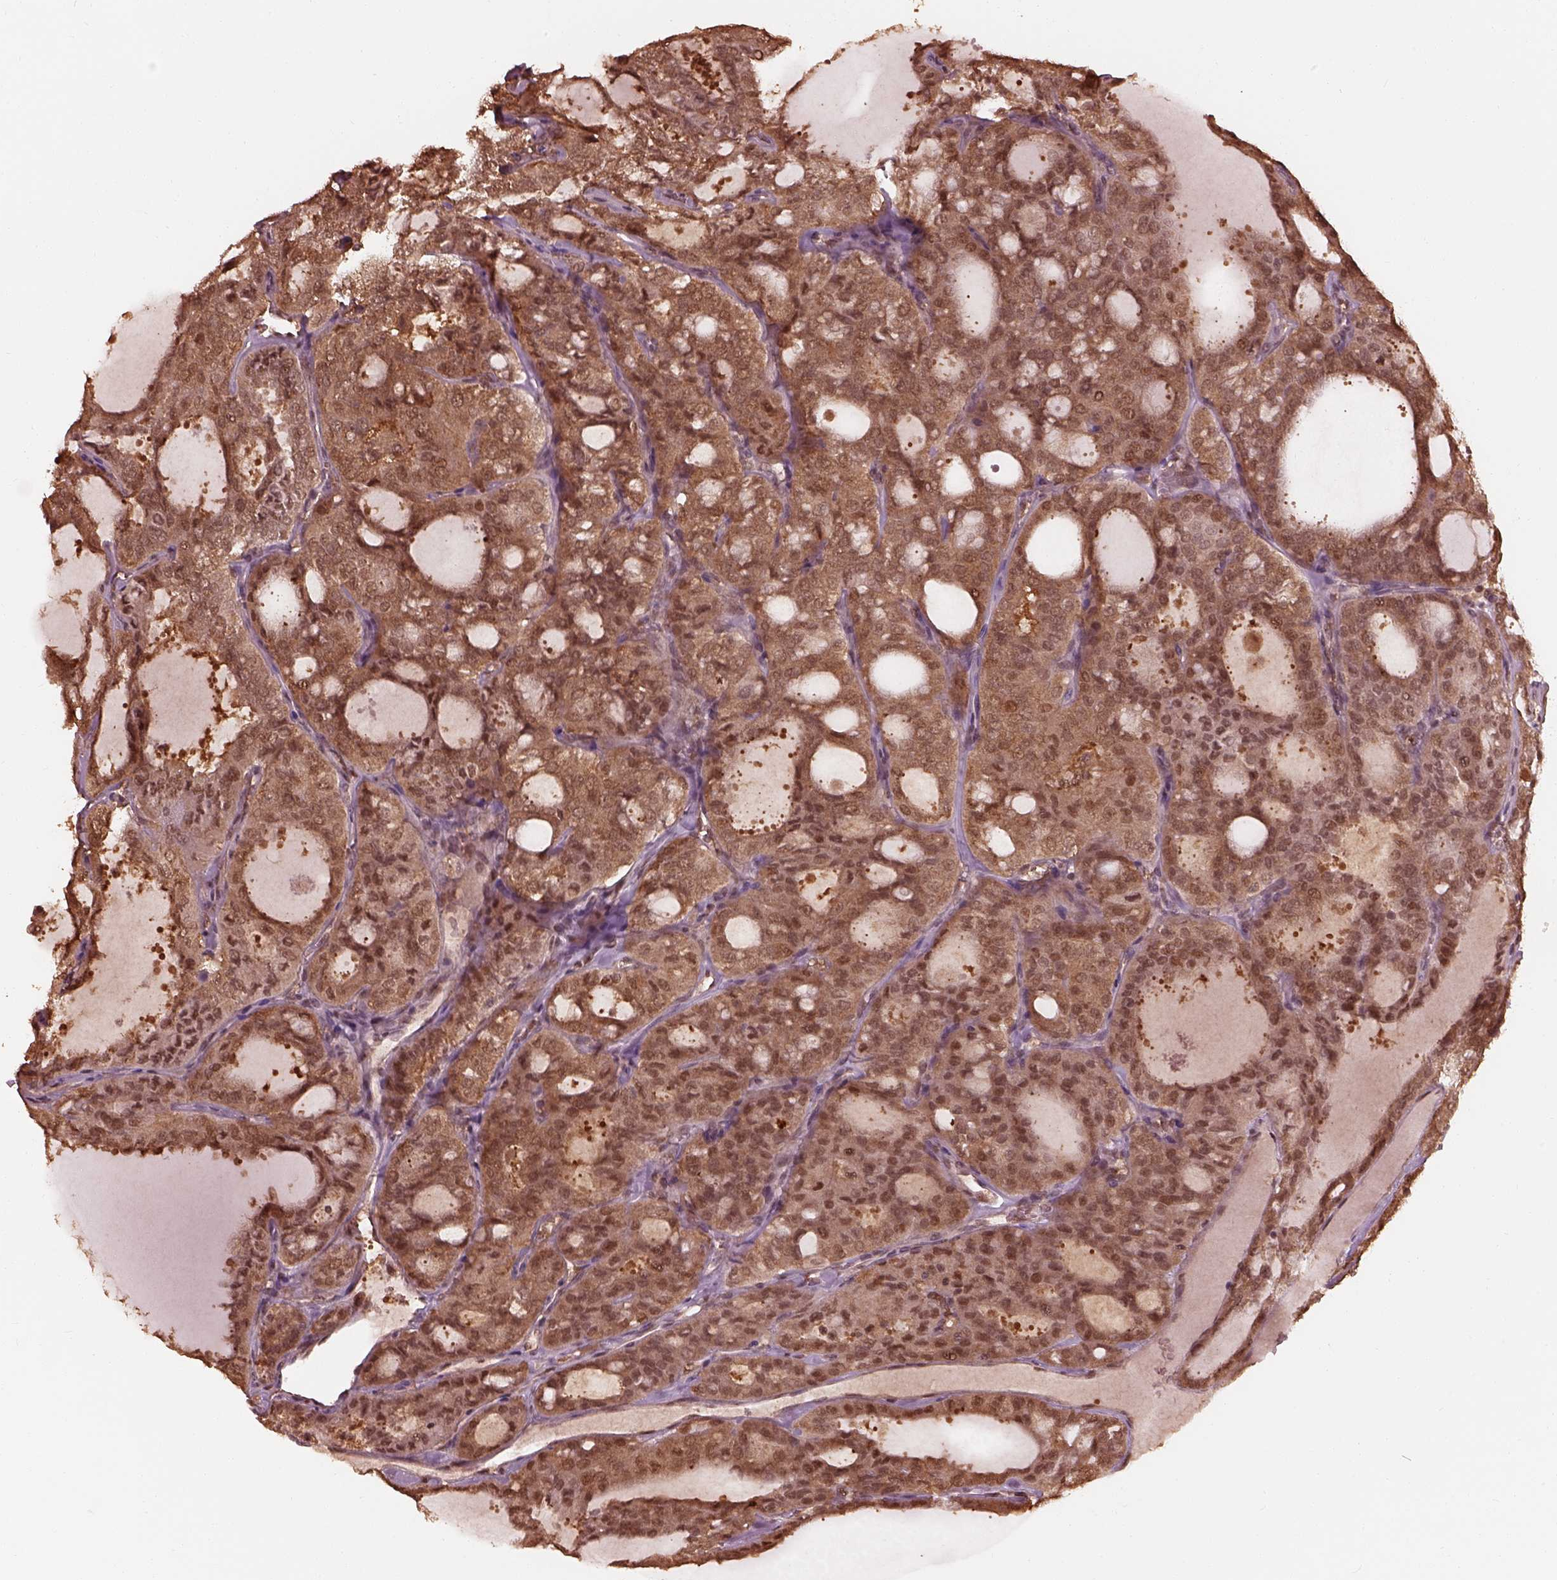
{"staining": {"intensity": "strong", "quantity": ">75%", "location": "cytoplasmic/membranous,nuclear"}, "tissue": "thyroid cancer", "cell_type": "Tumor cells", "image_type": "cancer", "snomed": [{"axis": "morphology", "description": "Follicular adenoma carcinoma, NOS"}, {"axis": "topography", "description": "Thyroid gland"}], "caption": "High-power microscopy captured an immunohistochemistry image of thyroid follicular adenoma carcinoma, revealing strong cytoplasmic/membranous and nuclear expression in about >75% of tumor cells.", "gene": "PSMC5", "patient": {"sex": "male", "age": 75}}